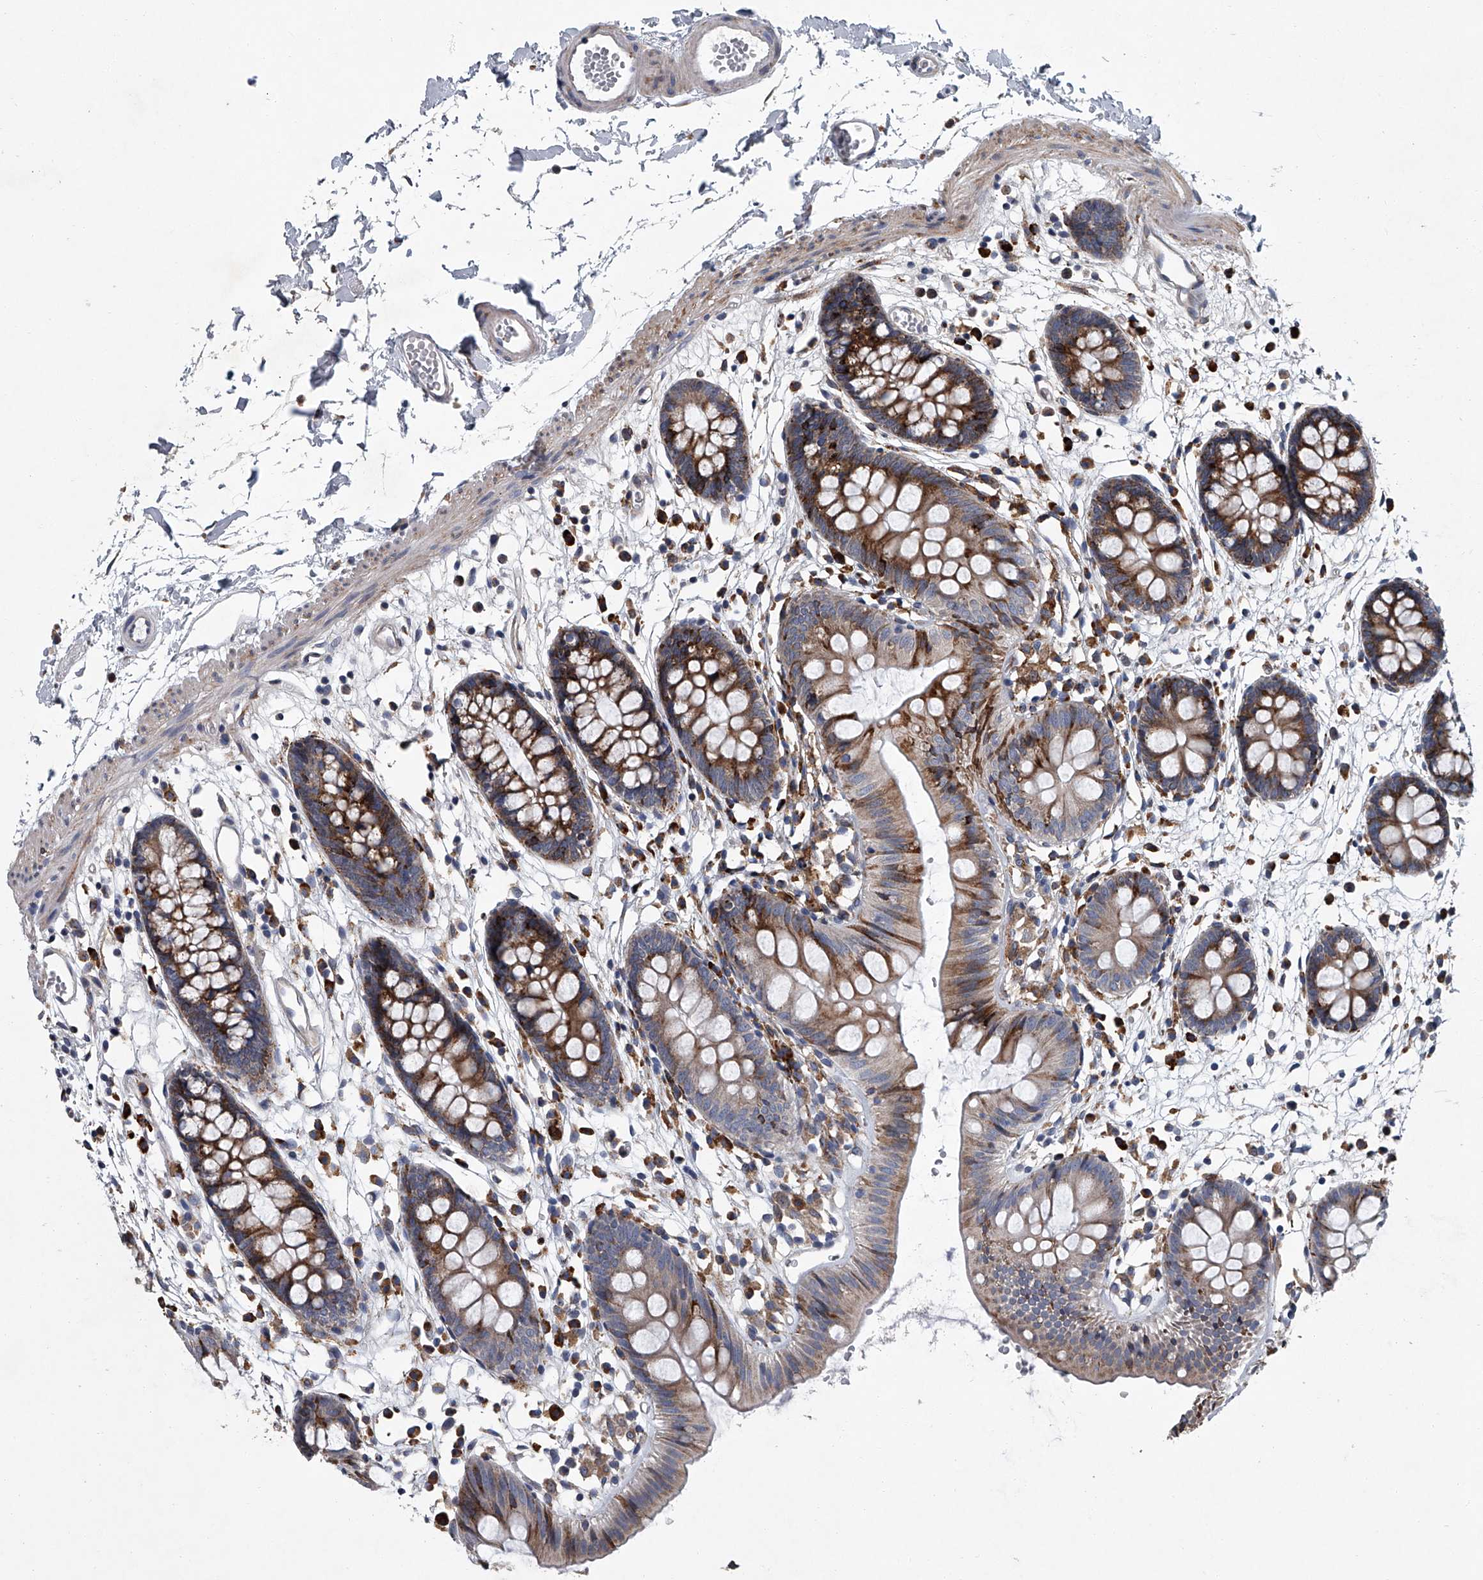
{"staining": {"intensity": "negative", "quantity": "none", "location": "none"}, "tissue": "colon", "cell_type": "Endothelial cells", "image_type": "normal", "snomed": [{"axis": "morphology", "description": "Normal tissue, NOS"}, {"axis": "topography", "description": "Colon"}], "caption": "A high-resolution histopathology image shows immunohistochemistry (IHC) staining of normal colon, which exhibits no significant staining in endothelial cells. Brightfield microscopy of IHC stained with DAB (brown) and hematoxylin (blue), captured at high magnification.", "gene": "TMEM63C", "patient": {"sex": "male", "age": 56}}